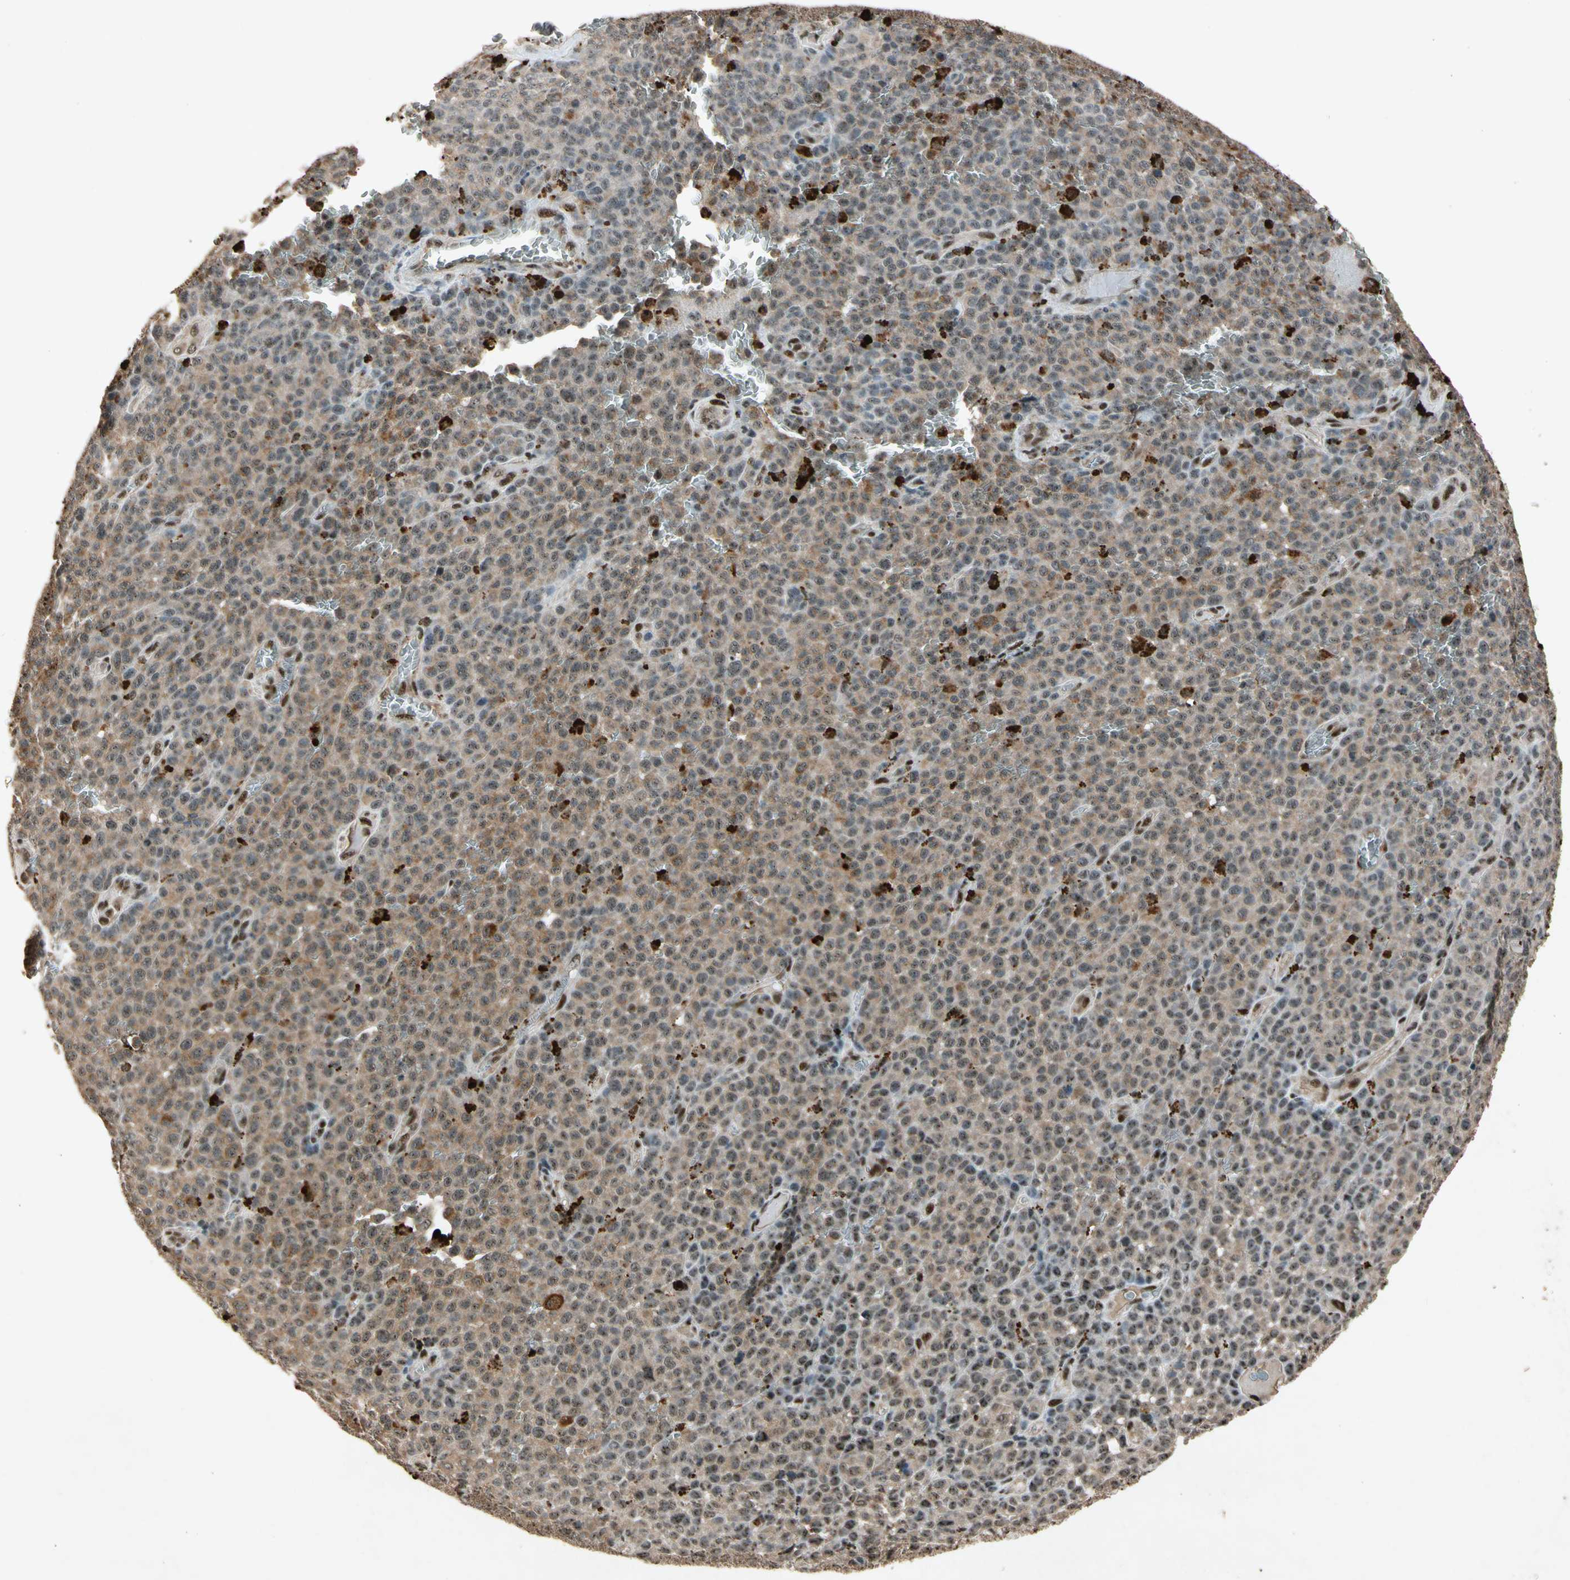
{"staining": {"intensity": "weak", "quantity": ">75%", "location": "cytoplasmic/membranous,nuclear"}, "tissue": "melanoma", "cell_type": "Tumor cells", "image_type": "cancer", "snomed": [{"axis": "morphology", "description": "Malignant melanoma, NOS"}, {"axis": "topography", "description": "Skin"}], "caption": "Protein staining shows weak cytoplasmic/membranous and nuclear staining in approximately >75% of tumor cells in melanoma.", "gene": "PML", "patient": {"sex": "female", "age": 82}}